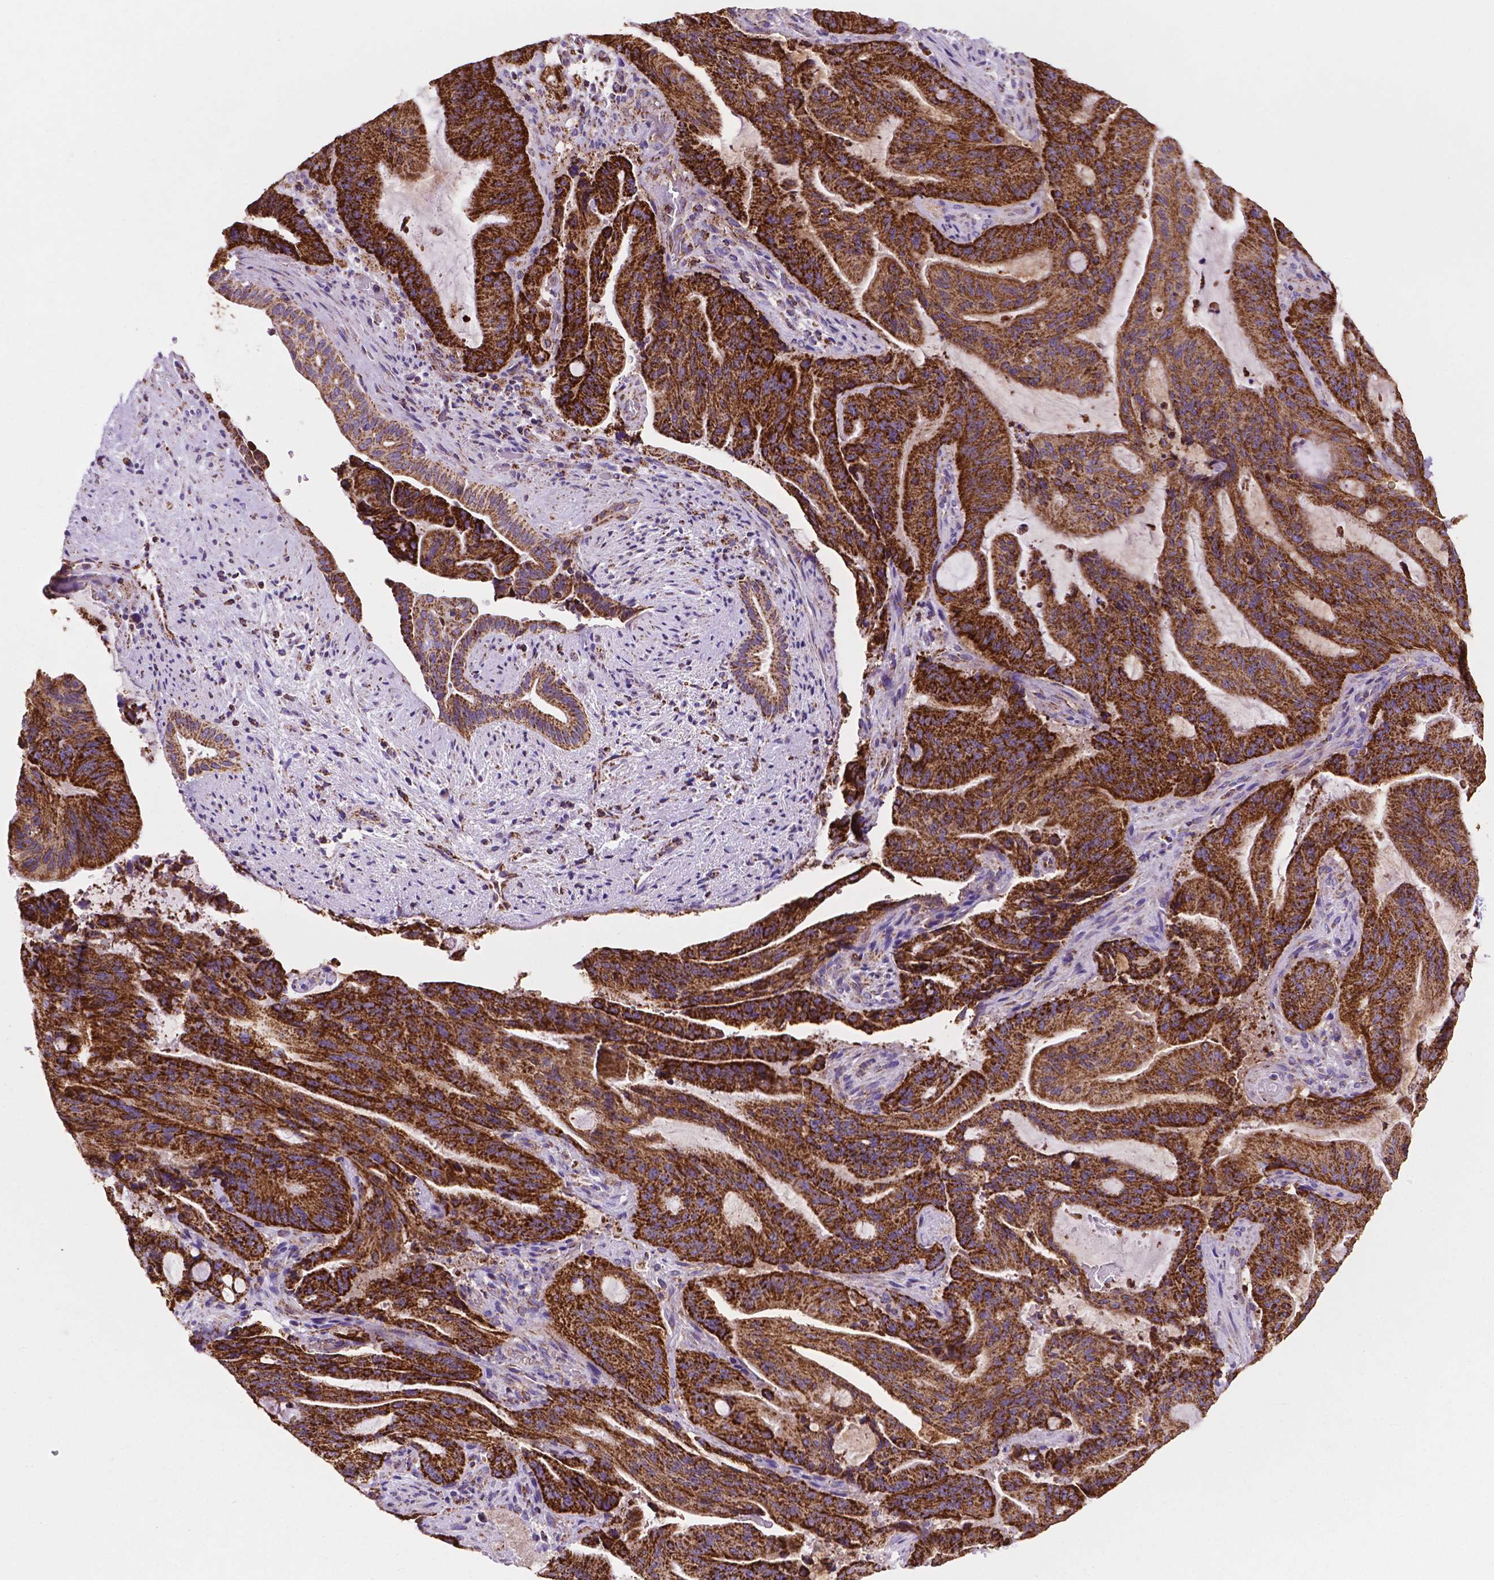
{"staining": {"intensity": "strong", "quantity": ">75%", "location": "cytoplasmic/membranous"}, "tissue": "liver cancer", "cell_type": "Tumor cells", "image_type": "cancer", "snomed": [{"axis": "morphology", "description": "Cholangiocarcinoma"}, {"axis": "topography", "description": "Liver"}], "caption": "Liver cholangiocarcinoma stained for a protein (brown) shows strong cytoplasmic/membranous positive staining in approximately >75% of tumor cells.", "gene": "HSPD1", "patient": {"sex": "female", "age": 73}}